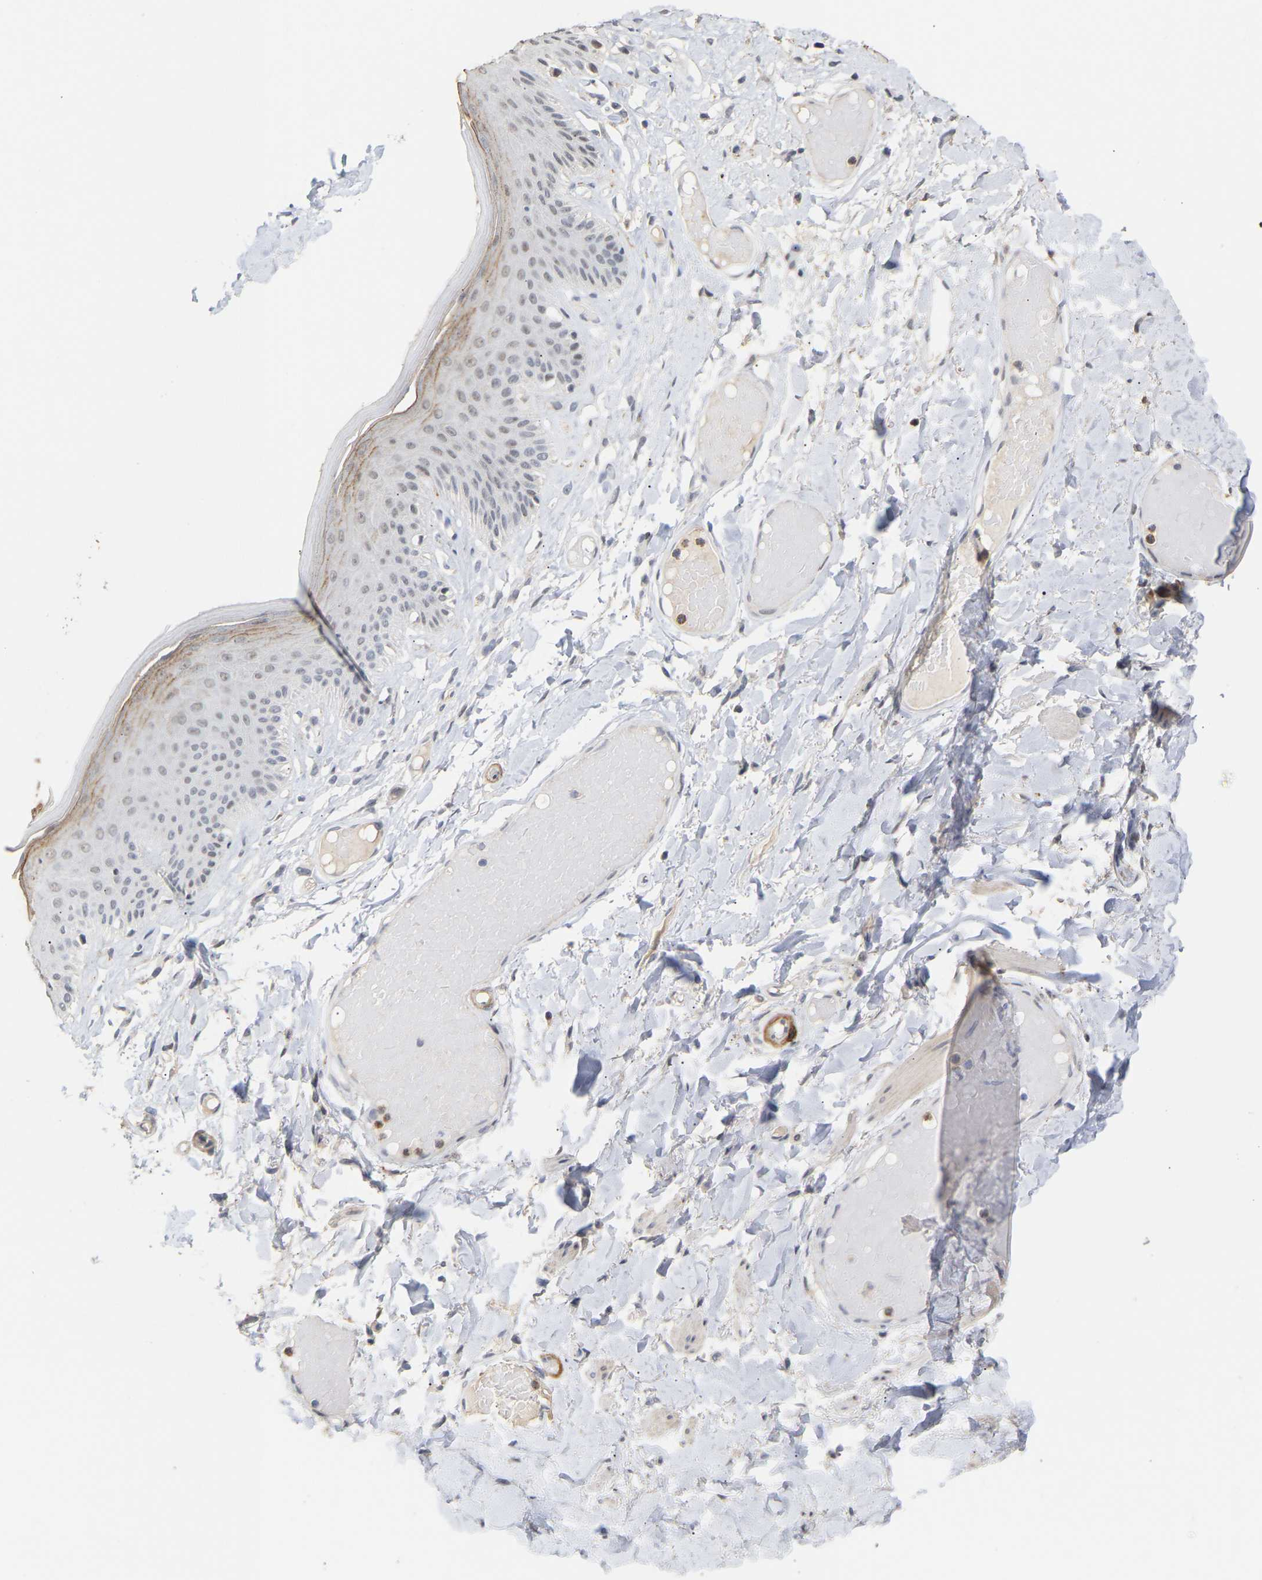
{"staining": {"intensity": "weak", "quantity": "<25%", "location": "nuclear"}, "tissue": "skin", "cell_type": "Epidermal cells", "image_type": "normal", "snomed": [{"axis": "morphology", "description": "Normal tissue, NOS"}, {"axis": "topography", "description": "Vulva"}], "caption": "An image of human skin is negative for staining in epidermal cells. Brightfield microscopy of immunohistochemistry (IHC) stained with DAB (brown) and hematoxylin (blue), captured at high magnification.", "gene": "AMPH", "patient": {"sex": "female", "age": 73}}